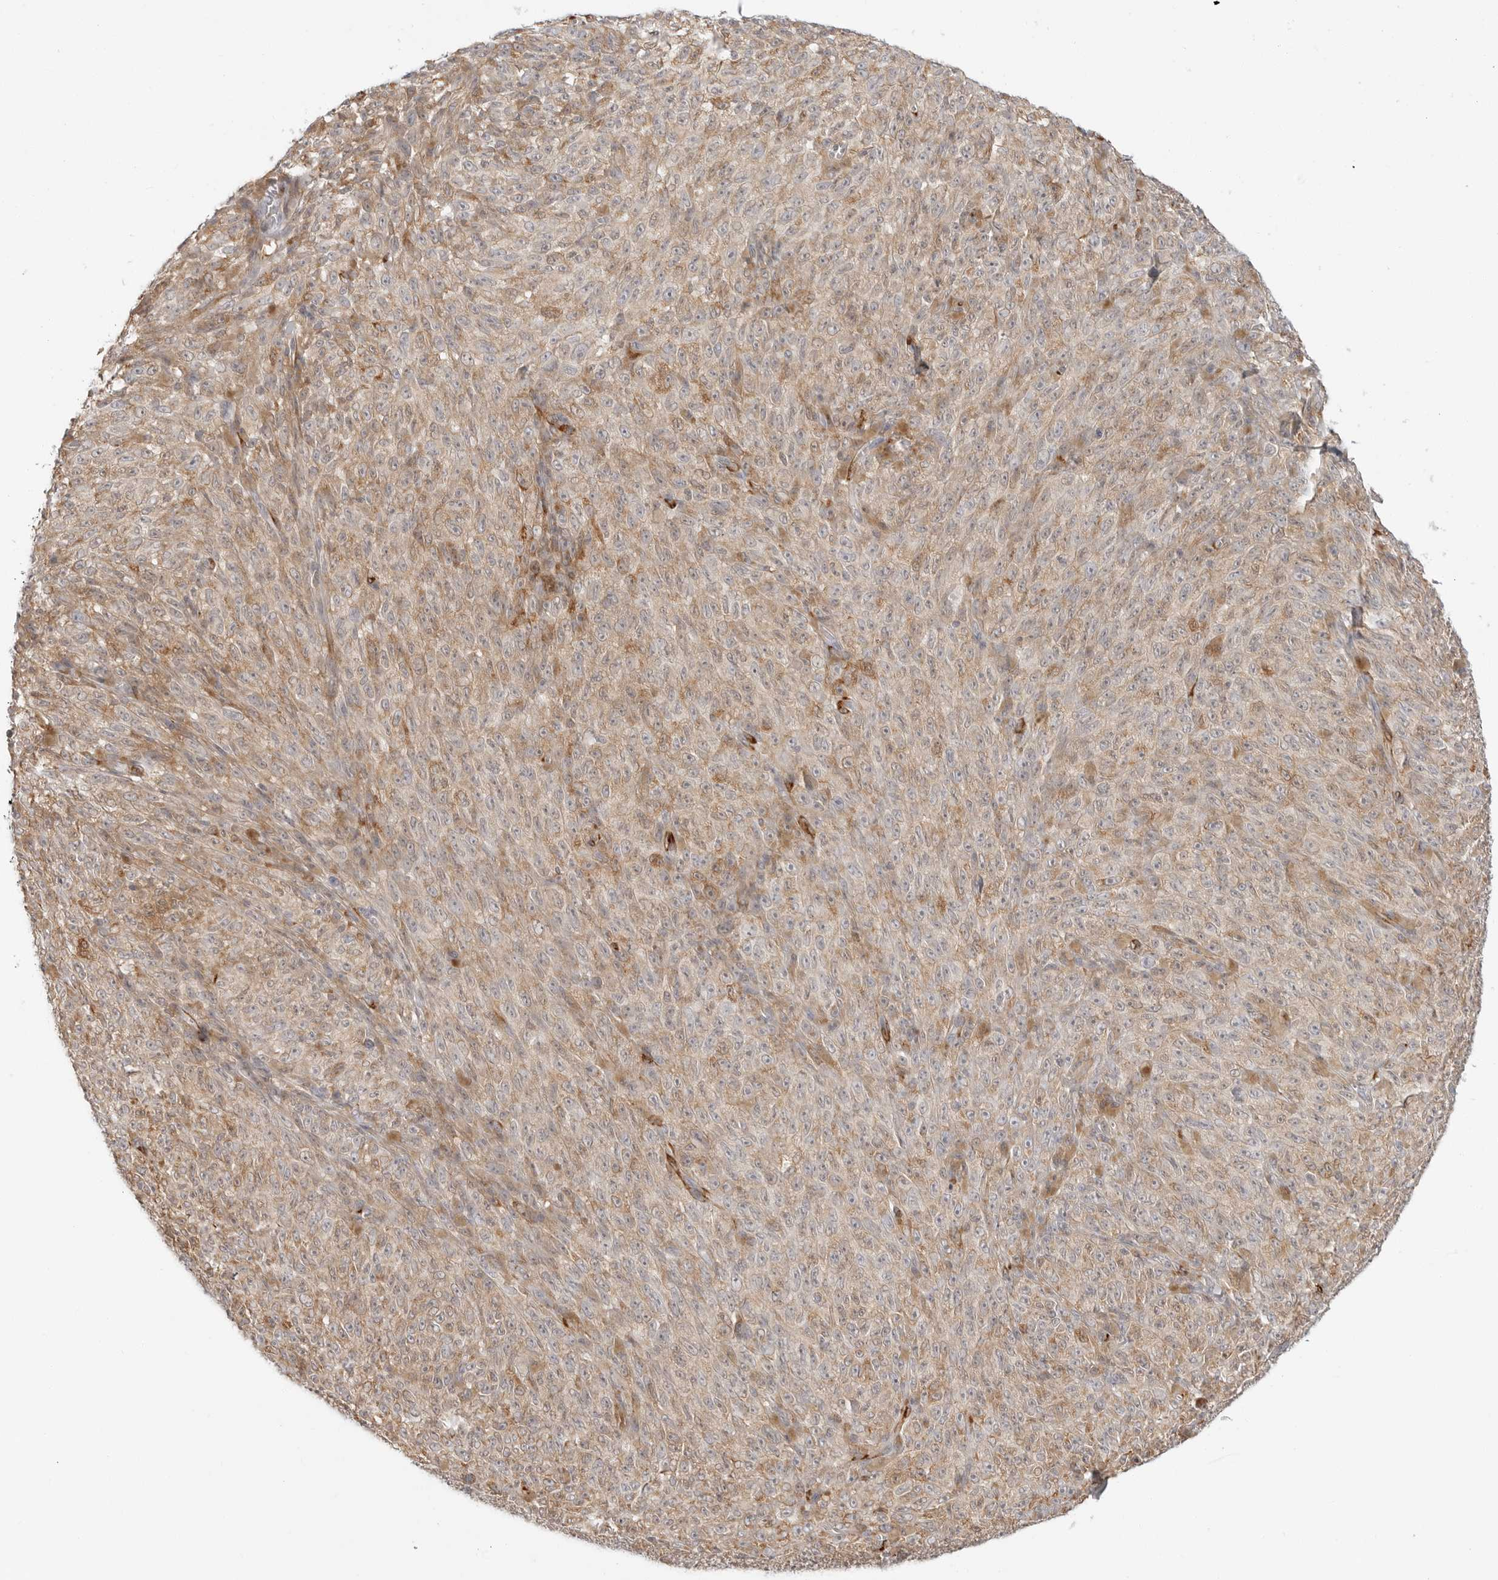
{"staining": {"intensity": "weak", "quantity": ">75%", "location": "cytoplasmic/membranous"}, "tissue": "melanoma", "cell_type": "Tumor cells", "image_type": "cancer", "snomed": [{"axis": "morphology", "description": "Malignant melanoma, NOS"}, {"axis": "topography", "description": "Skin"}], "caption": "Human malignant melanoma stained with a protein marker displays weak staining in tumor cells.", "gene": "C1QTNF1", "patient": {"sex": "female", "age": 82}}